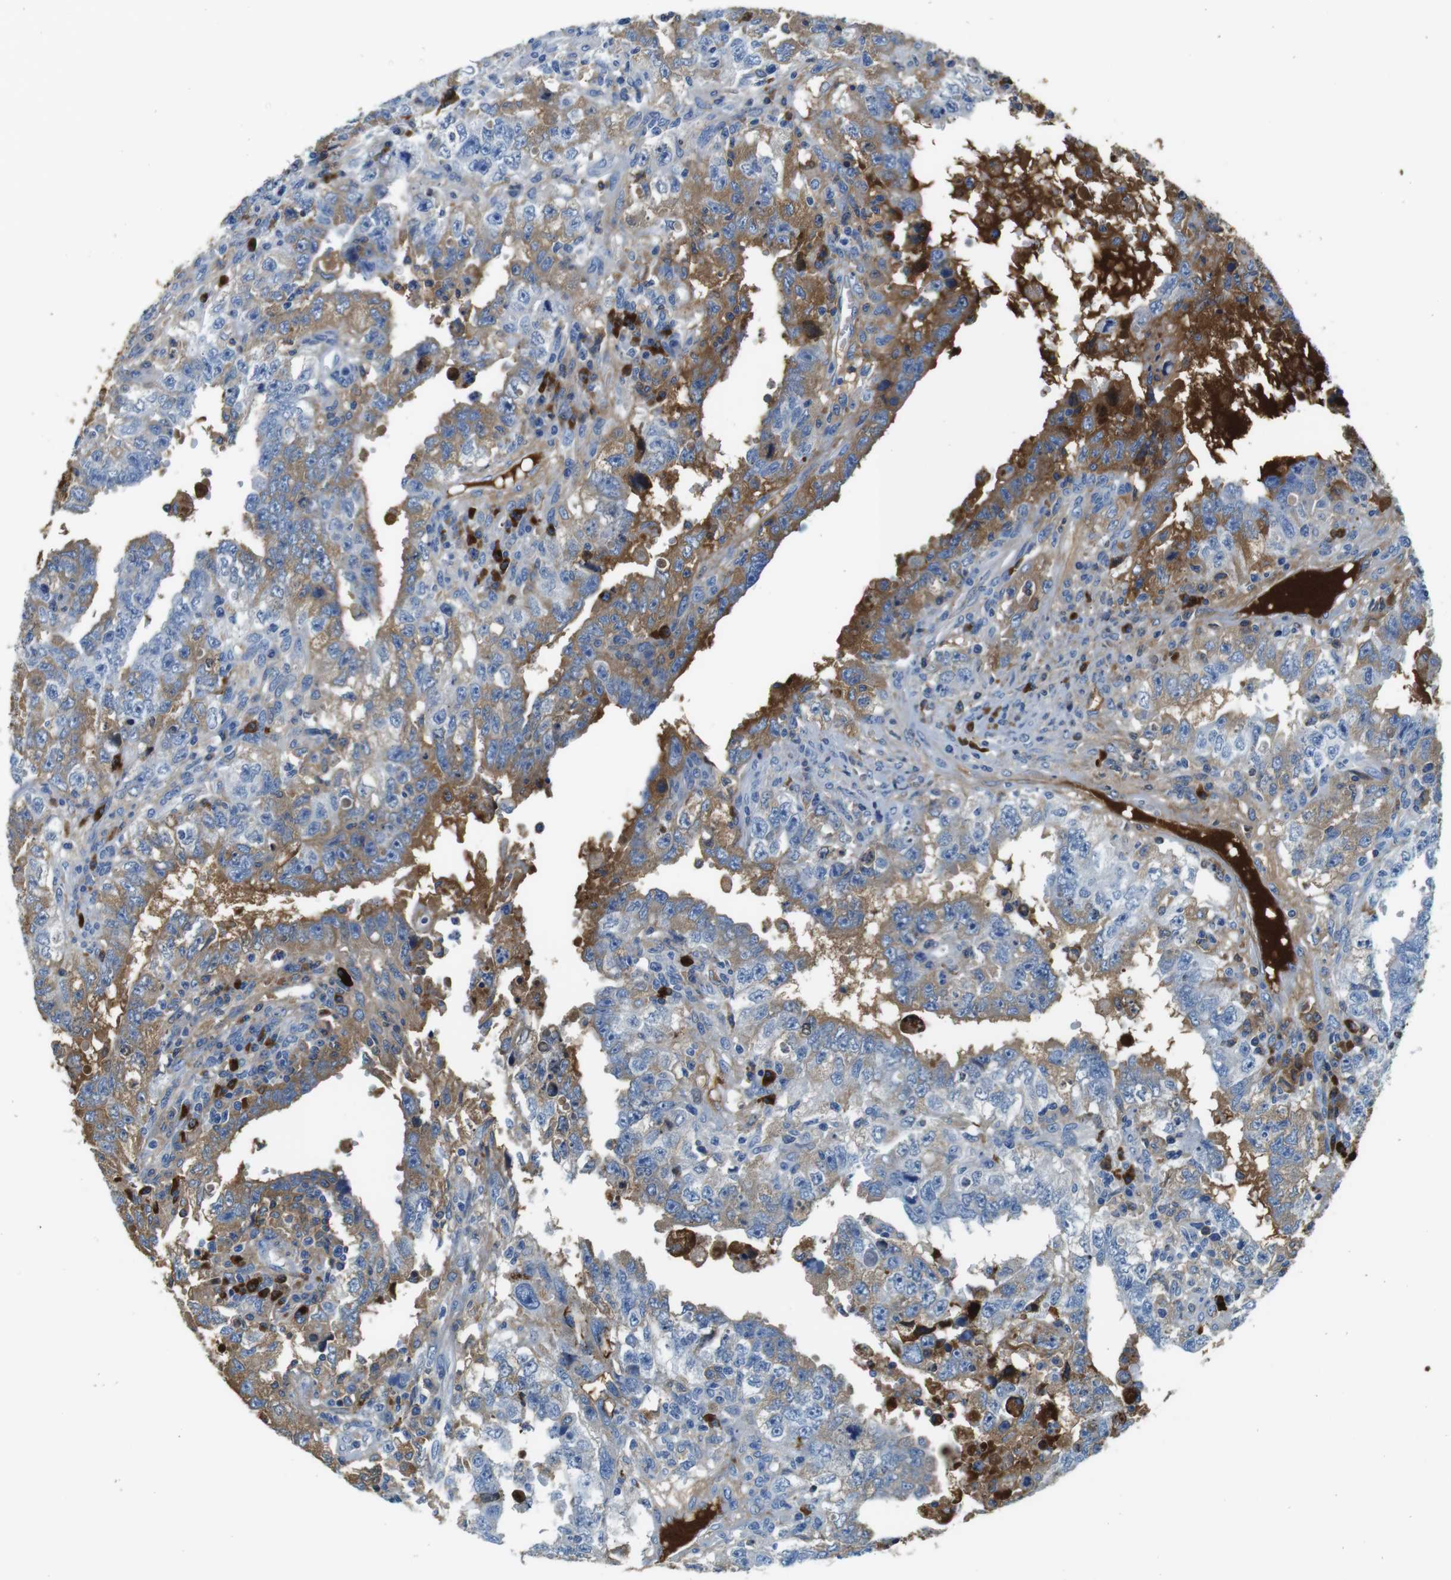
{"staining": {"intensity": "moderate", "quantity": "<25%", "location": "cytoplasmic/membranous"}, "tissue": "testis cancer", "cell_type": "Tumor cells", "image_type": "cancer", "snomed": [{"axis": "morphology", "description": "Carcinoma, Embryonal, NOS"}, {"axis": "topography", "description": "Testis"}], "caption": "This is an image of IHC staining of testis embryonal carcinoma, which shows moderate expression in the cytoplasmic/membranous of tumor cells.", "gene": "IGKC", "patient": {"sex": "male", "age": 26}}